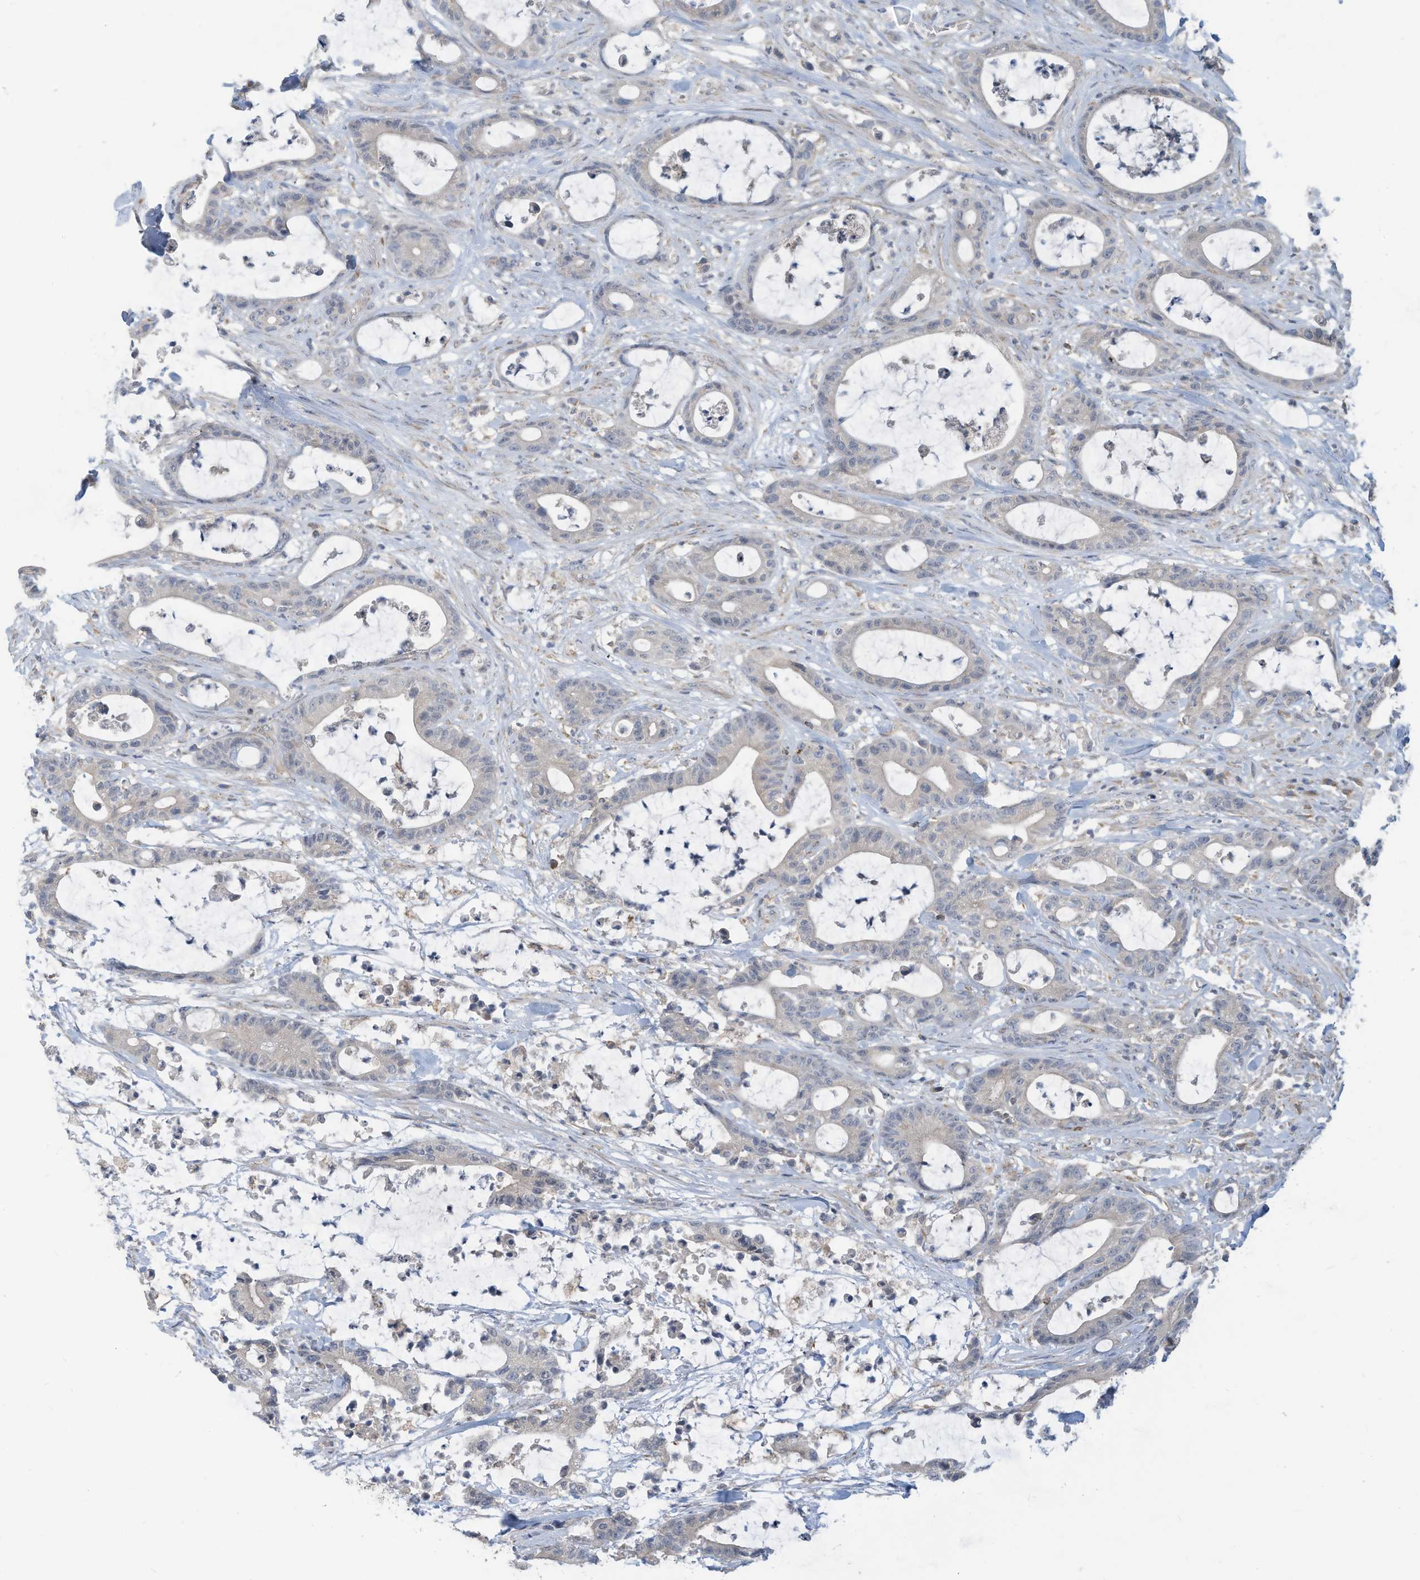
{"staining": {"intensity": "negative", "quantity": "none", "location": "none"}, "tissue": "colorectal cancer", "cell_type": "Tumor cells", "image_type": "cancer", "snomed": [{"axis": "morphology", "description": "Adenocarcinoma, NOS"}, {"axis": "topography", "description": "Colon"}], "caption": "Colorectal adenocarcinoma was stained to show a protein in brown. There is no significant expression in tumor cells.", "gene": "SCGB1D2", "patient": {"sex": "female", "age": 84}}